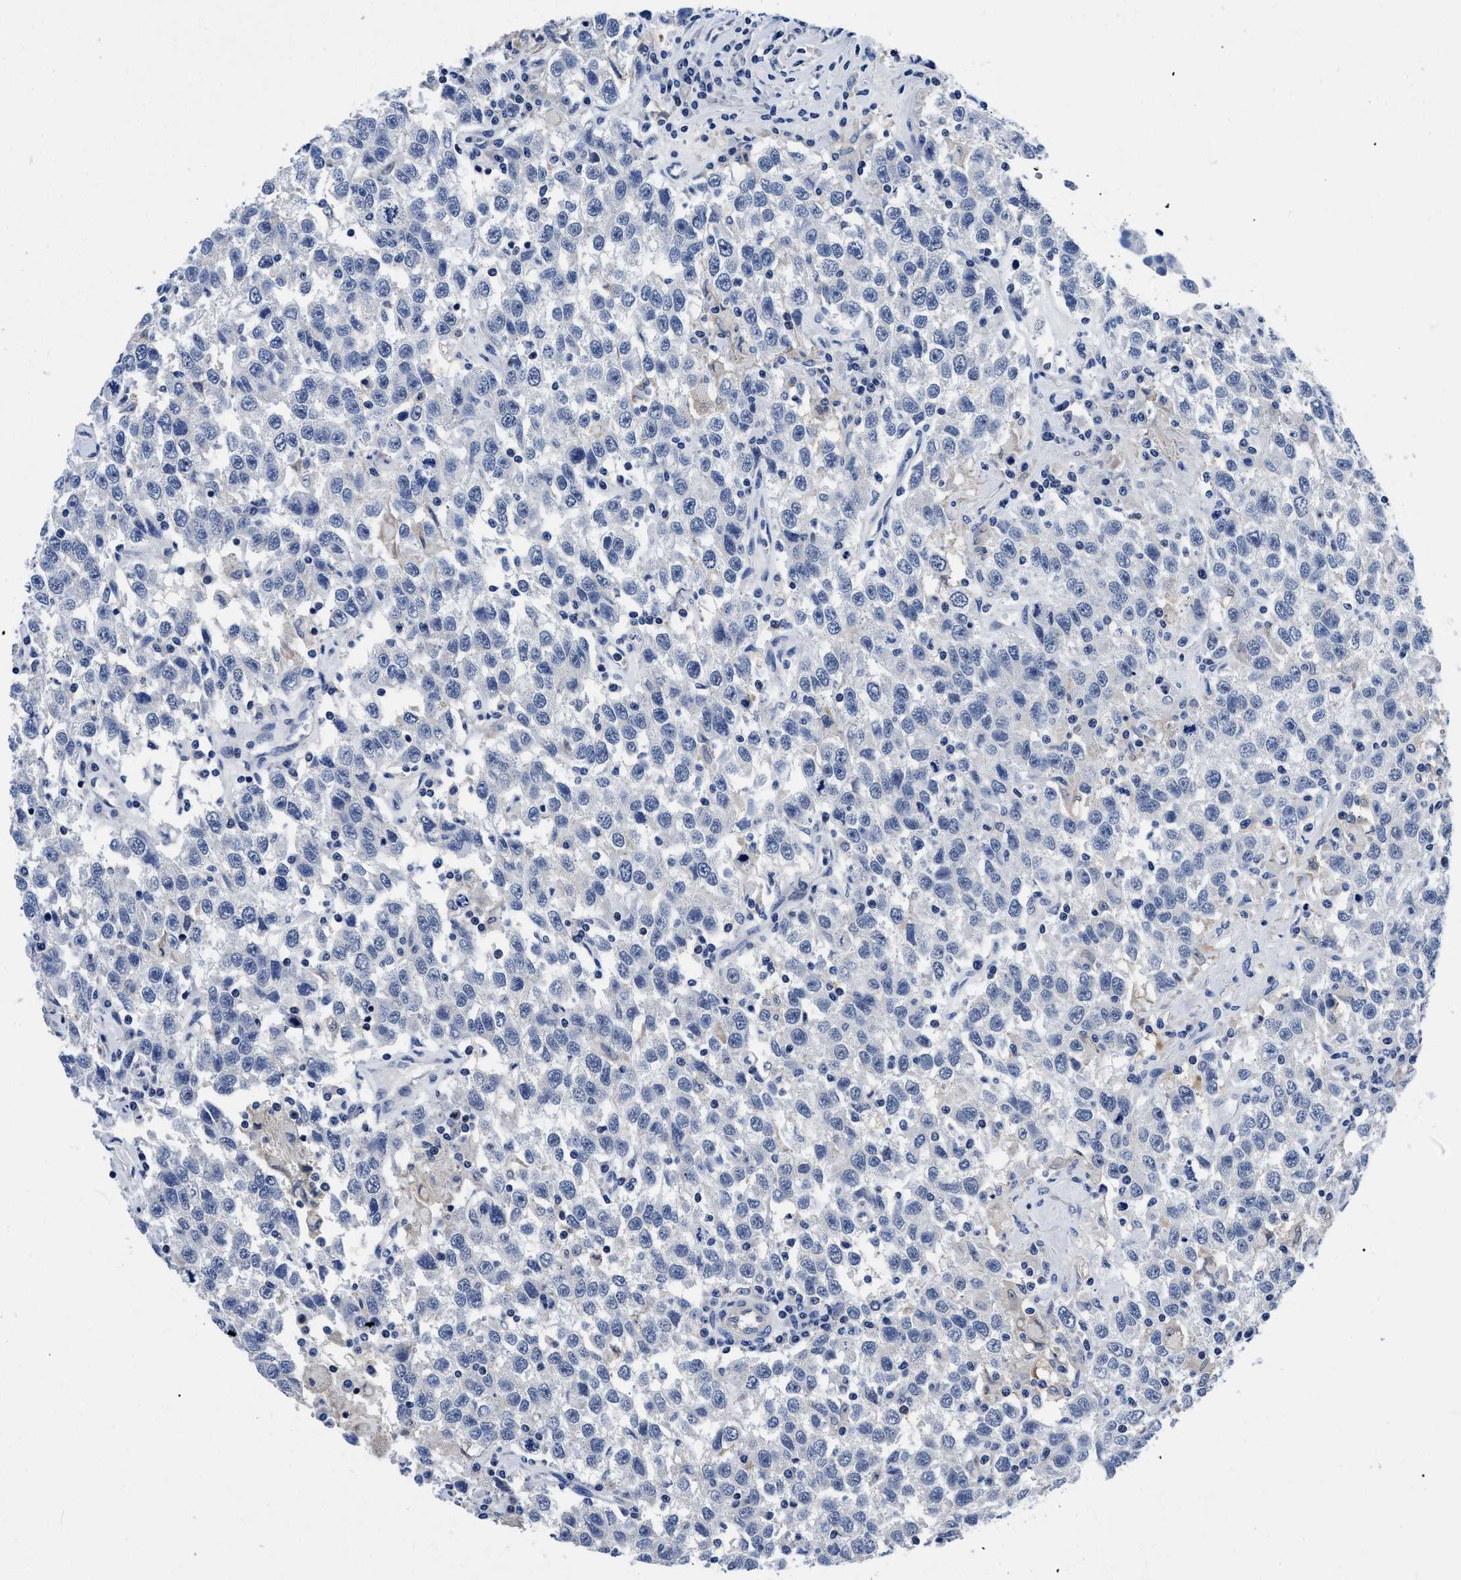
{"staining": {"intensity": "negative", "quantity": "none", "location": "none"}, "tissue": "testis cancer", "cell_type": "Tumor cells", "image_type": "cancer", "snomed": [{"axis": "morphology", "description": "Seminoma, NOS"}, {"axis": "topography", "description": "Testis"}], "caption": "This image is of testis cancer stained with immunohistochemistry to label a protein in brown with the nuclei are counter-stained blue. There is no staining in tumor cells. The staining was performed using DAB (3,3'-diaminobenzidine) to visualize the protein expression in brown, while the nuclei were stained in blue with hematoxylin (Magnification: 20x).", "gene": "SLC35F1", "patient": {"sex": "male", "age": 41}}